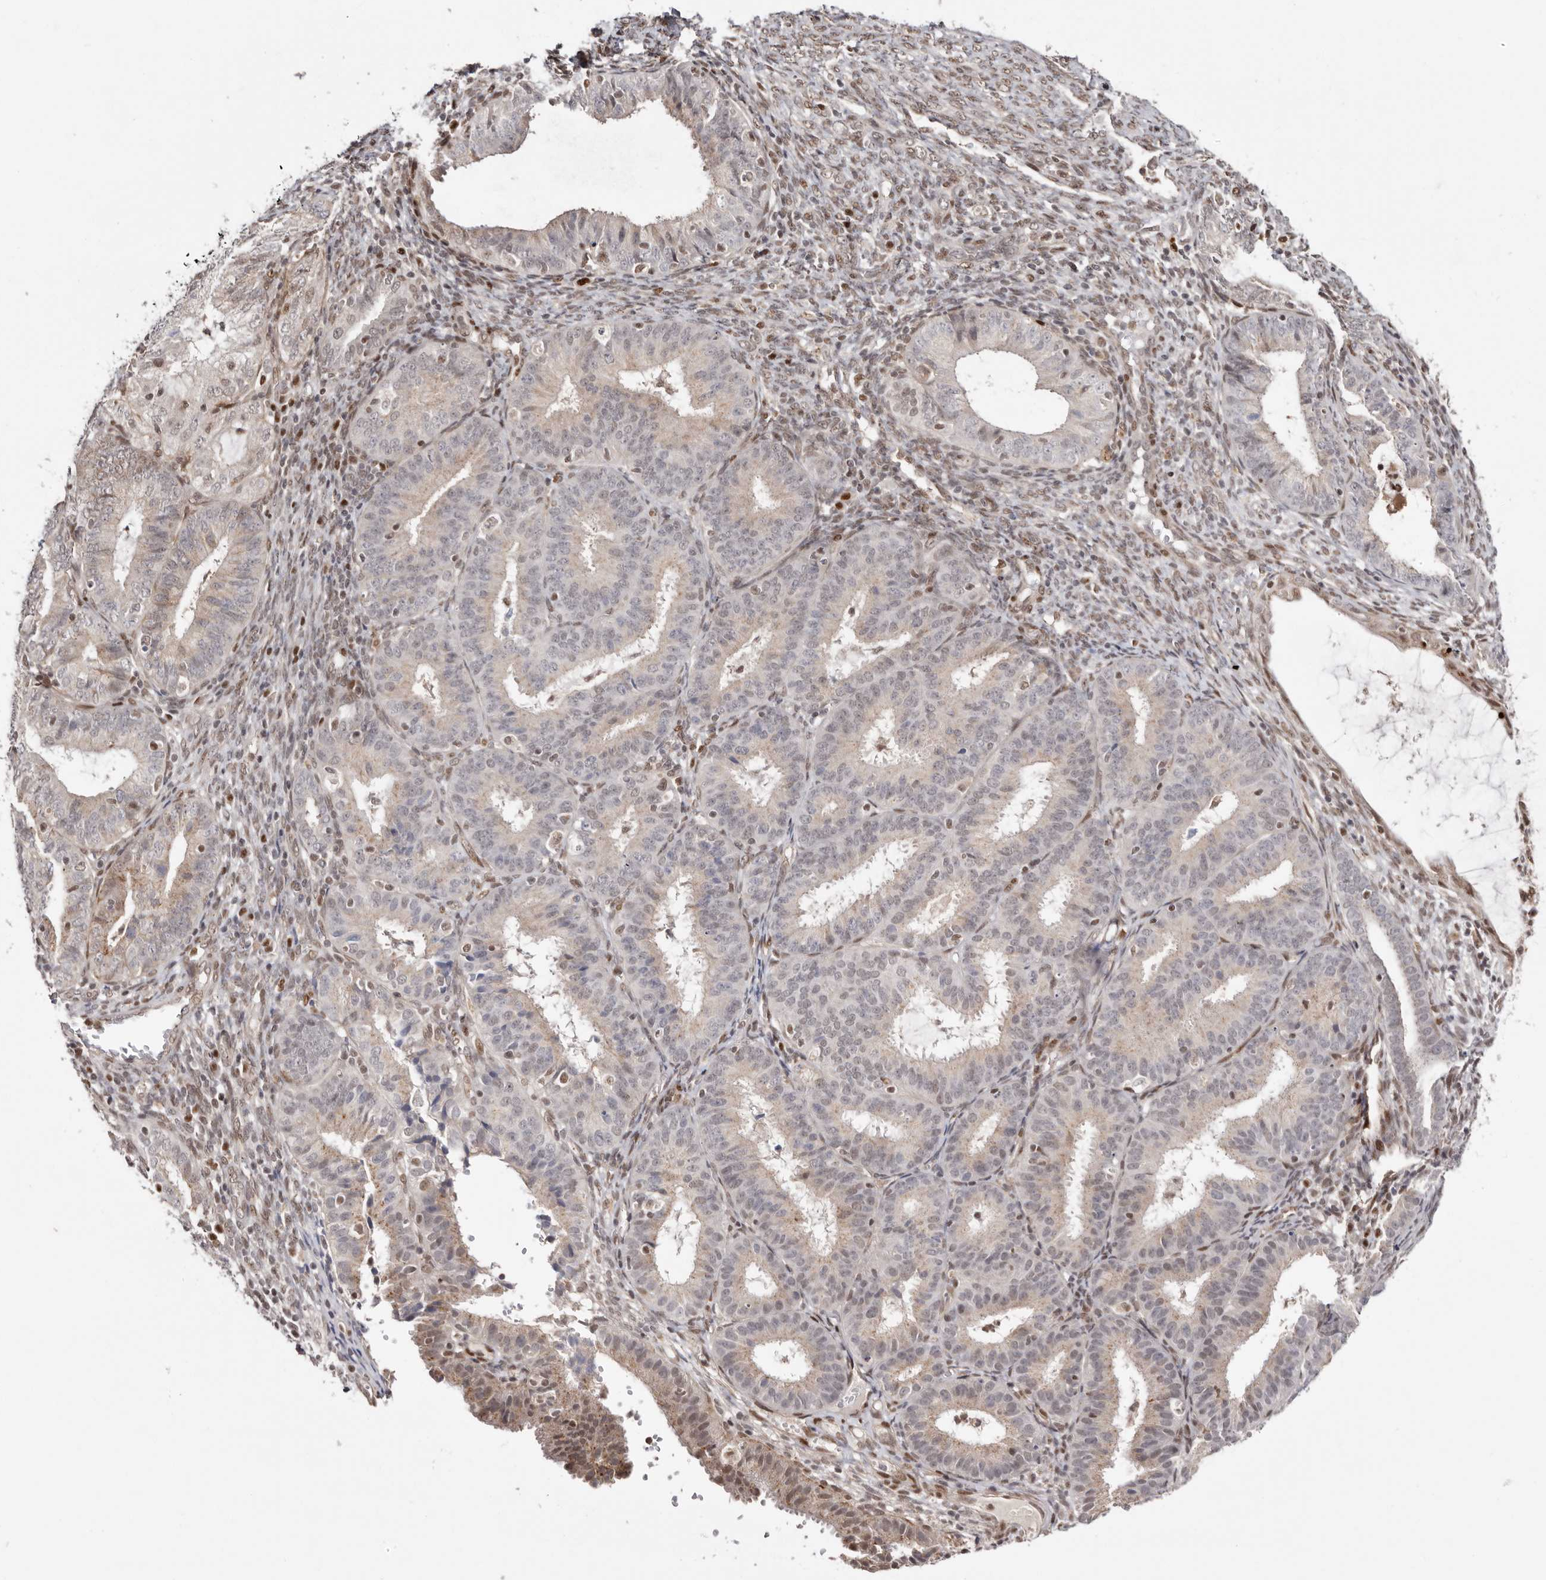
{"staining": {"intensity": "weak", "quantity": "<25%", "location": "cytoplasmic/membranous,nuclear"}, "tissue": "endometrial cancer", "cell_type": "Tumor cells", "image_type": "cancer", "snomed": [{"axis": "morphology", "description": "Adenocarcinoma, NOS"}, {"axis": "topography", "description": "Endometrium"}], "caption": "An image of human endometrial cancer (adenocarcinoma) is negative for staining in tumor cells.", "gene": "SMAD7", "patient": {"sex": "female", "age": 51}}